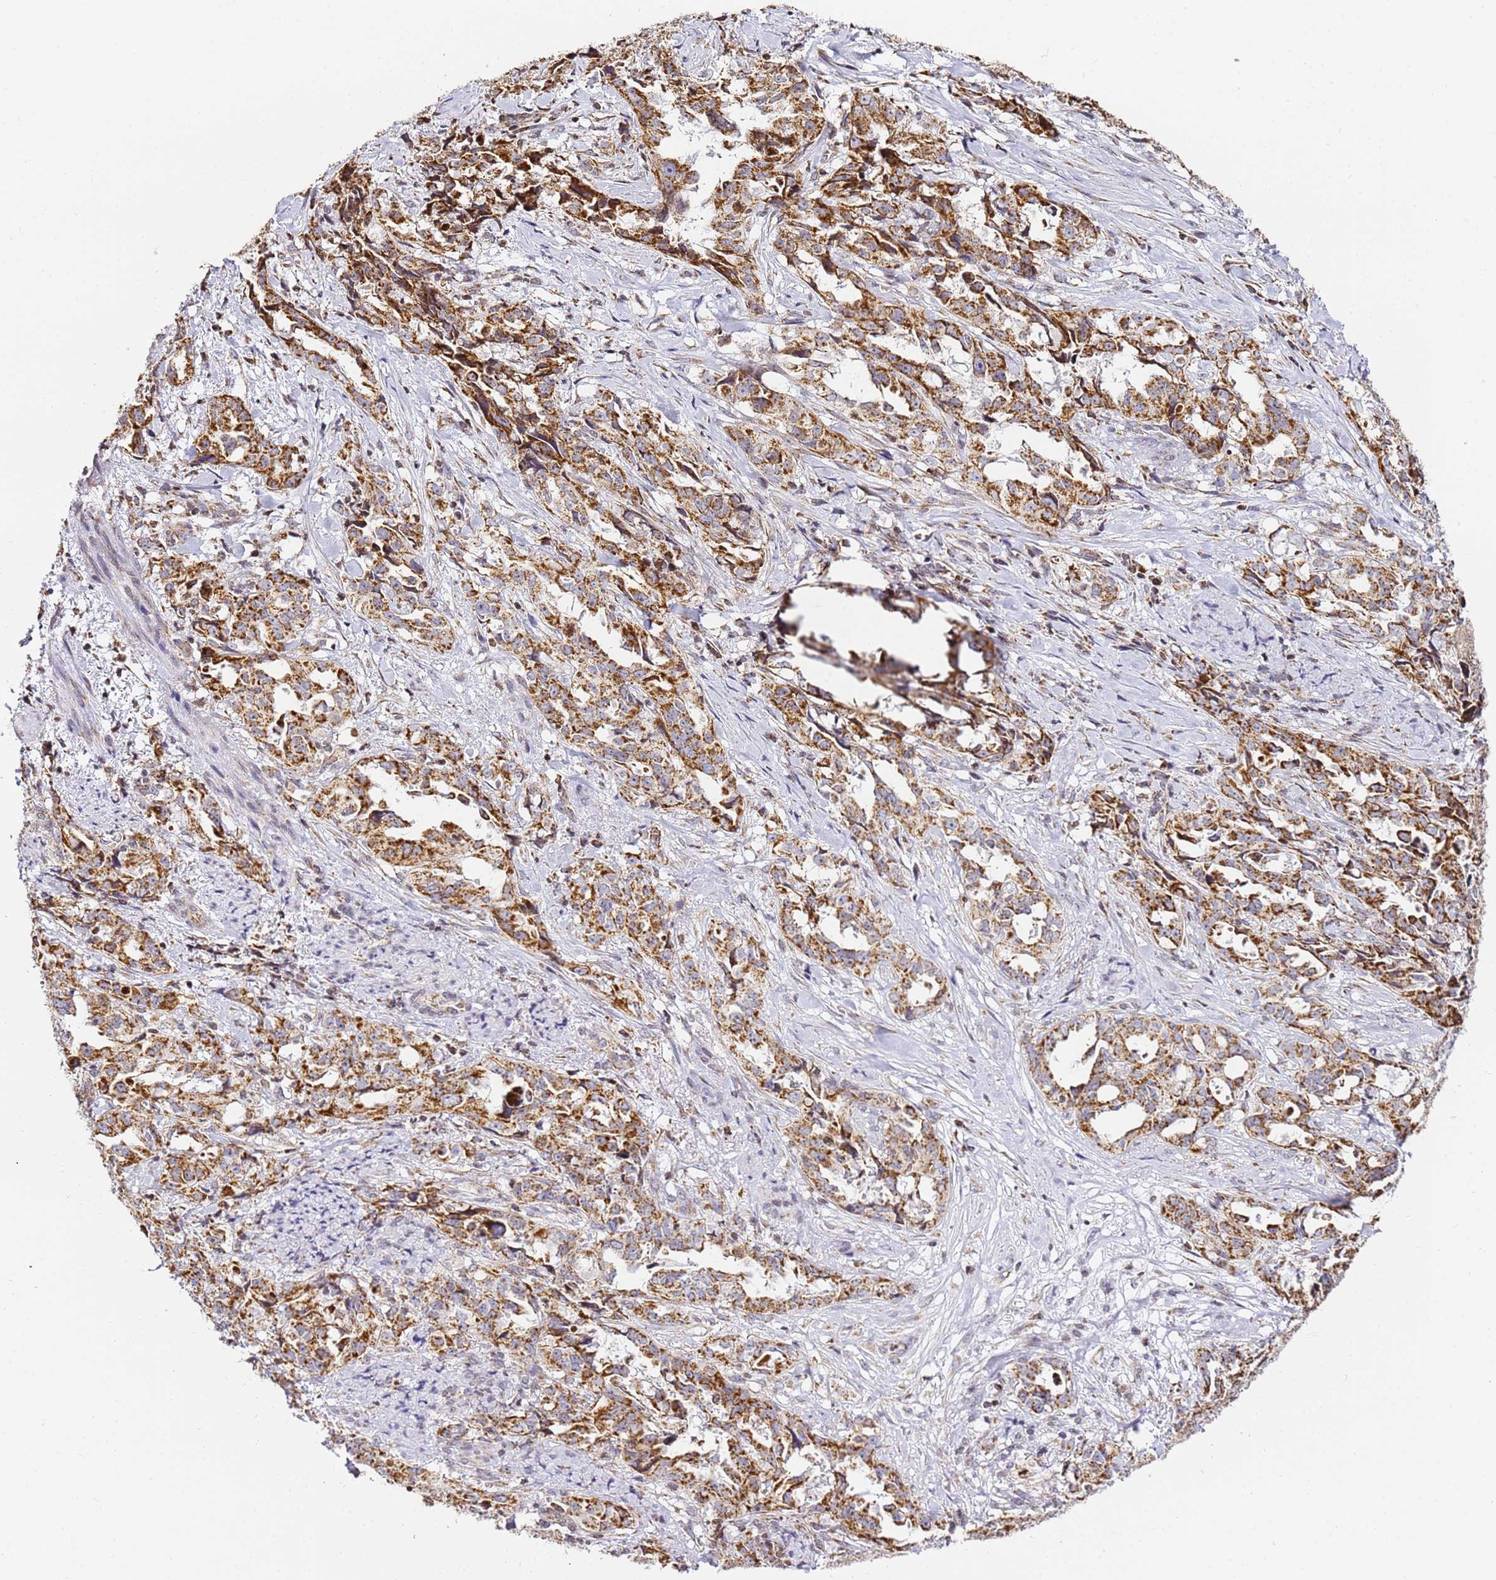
{"staining": {"intensity": "moderate", "quantity": ">75%", "location": "cytoplasmic/membranous"}, "tissue": "endometrial cancer", "cell_type": "Tumor cells", "image_type": "cancer", "snomed": [{"axis": "morphology", "description": "Adenocarcinoma, NOS"}, {"axis": "topography", "description": "Endometrium"}], "caption": "Immunohistochemical staining of endometrial cancer (adenocarcinoma) demonstrates medium levels of moderate cytoplasmic/membranous protein staining in about >75% of tumor cells.", "gene": "HSPE1", "patient": {"sex": "female", "age": 65}}